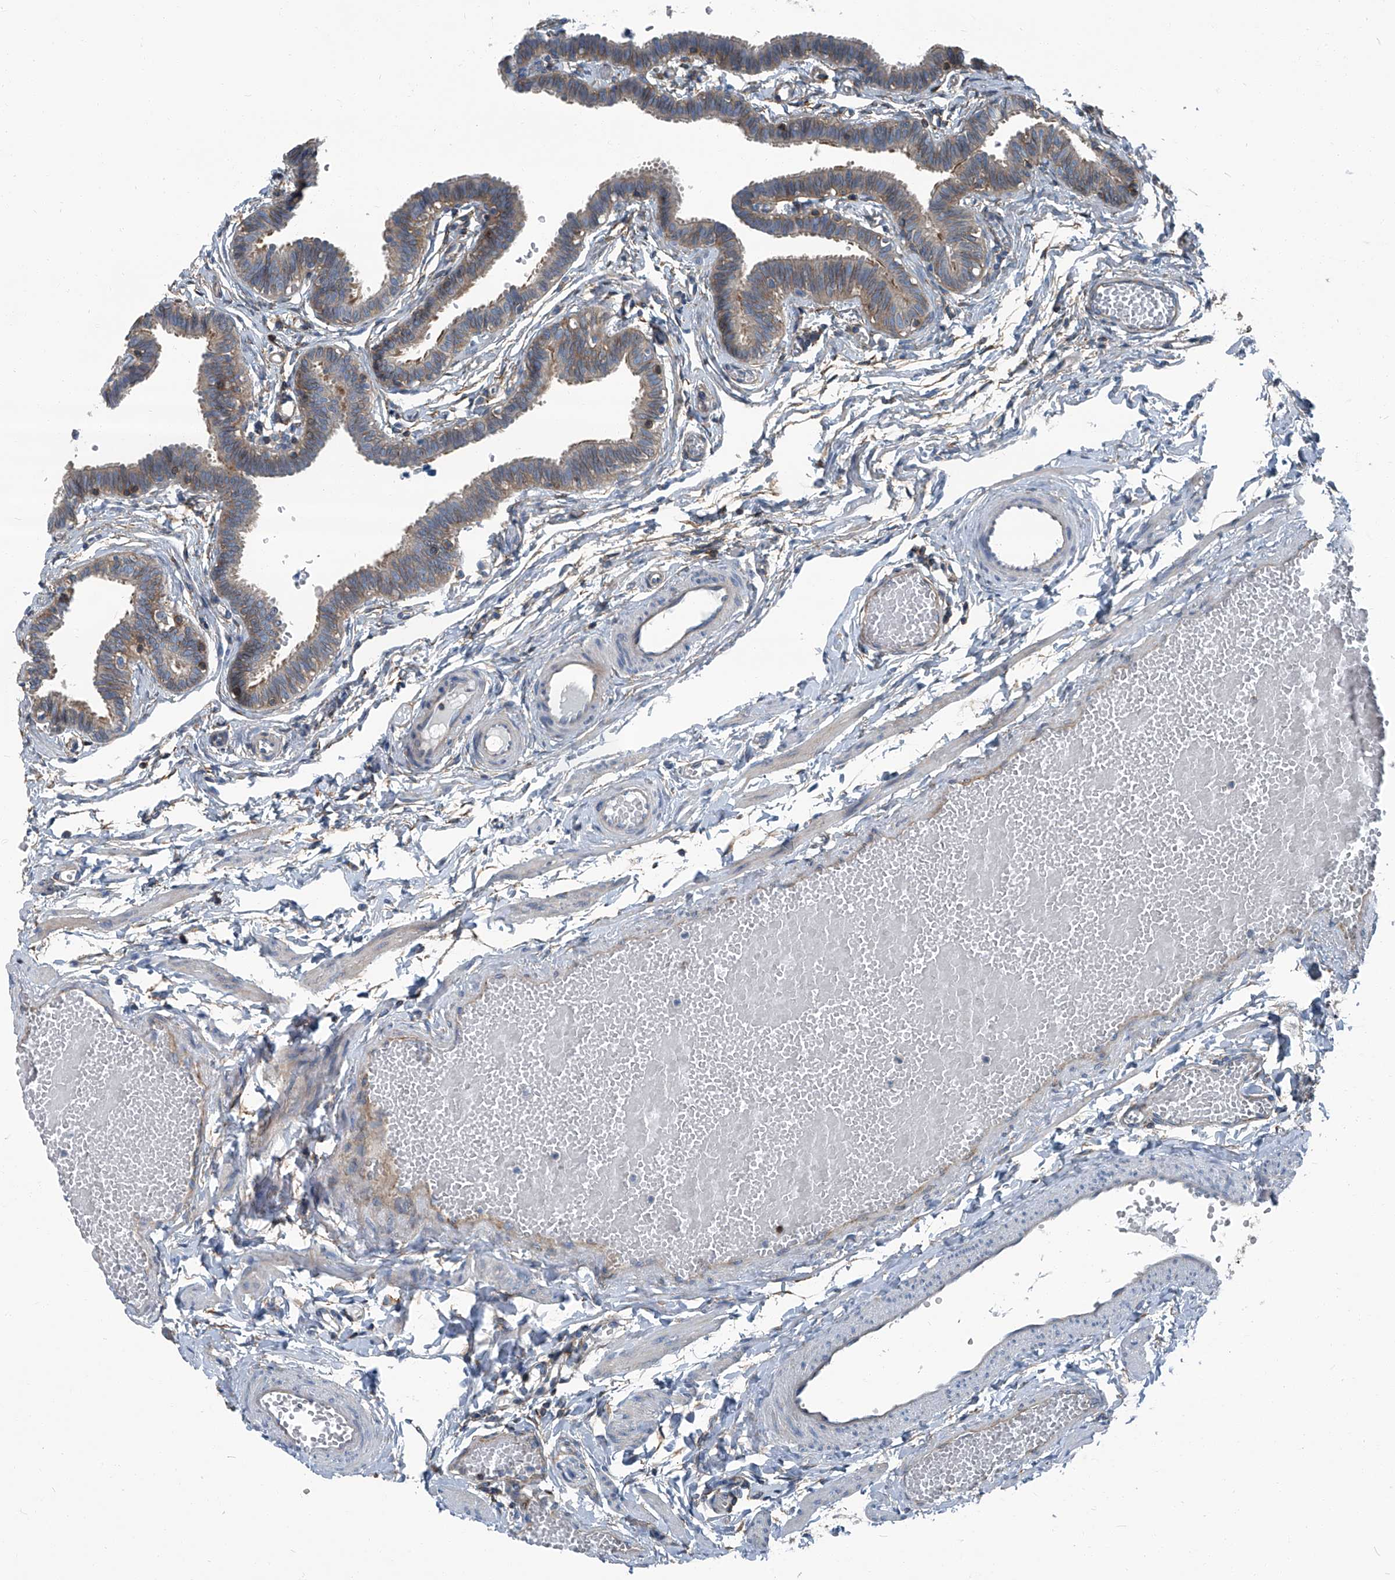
{"staining": {"intensity": "moderate", "quantity": "25%-75%", "location": "cytoplasmic/membranous"}, "tissue": "fallopian tube", "cell_type": "Glandular cells", "image_type": "normal", "snomed": [{"axis": "morphology", "description": "Normal tissue, NOS"}, {"axis": "topography", "description": "Fallopian tube"}, {"axis": "topography", "description": "Ovary"}], "caption": "High-power microscopy captured an immunohistochemistry (IHC) photomicrograph of unremarkable fallopian tube, revealing moderate cytoplasmic/membranous staining in approximately 25%-75% of glandular cells.", "gene": "SEPTIN7", "patient": {"sex": "female", "age": 23}}